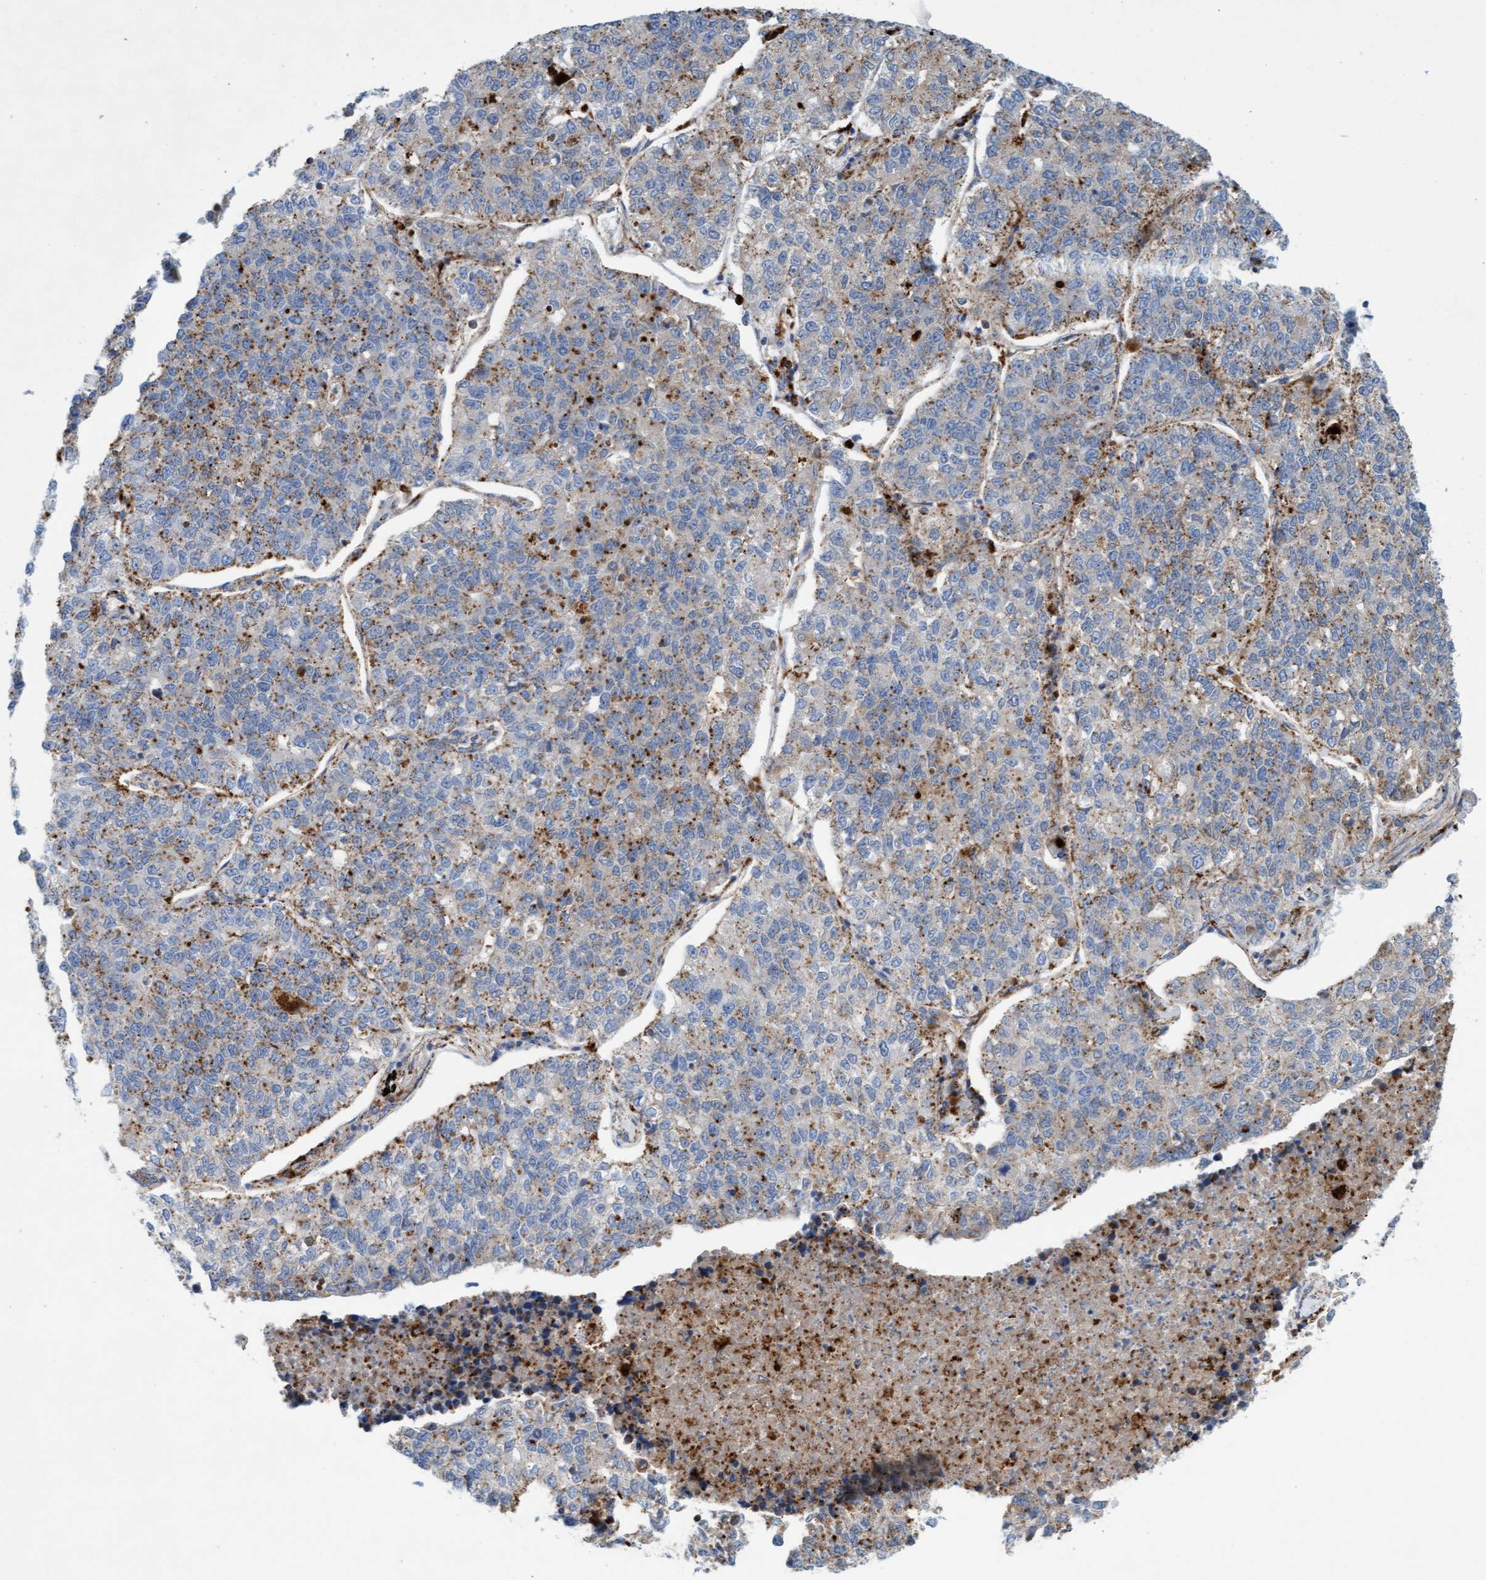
{"staining": {"intensity": "moderate", "quantity": "25%-75%", "location": "cytoplasmic/membranous"}, "tissue": "lung cancer", "cell_type": "Tumor cells", "image_type": "cancer", "snomed": [{"axis": "morphology", "description": "Adenocarcinoma, NOS"}, {"axis": "topography", "description": "Lung"}], "caption": "Adenocarcinoma (lung) stained with a protein marker demonstrates moderate staining in tumor cells.", "gene": "SGSH", "patient": {"sex": "male", "age": 49}}